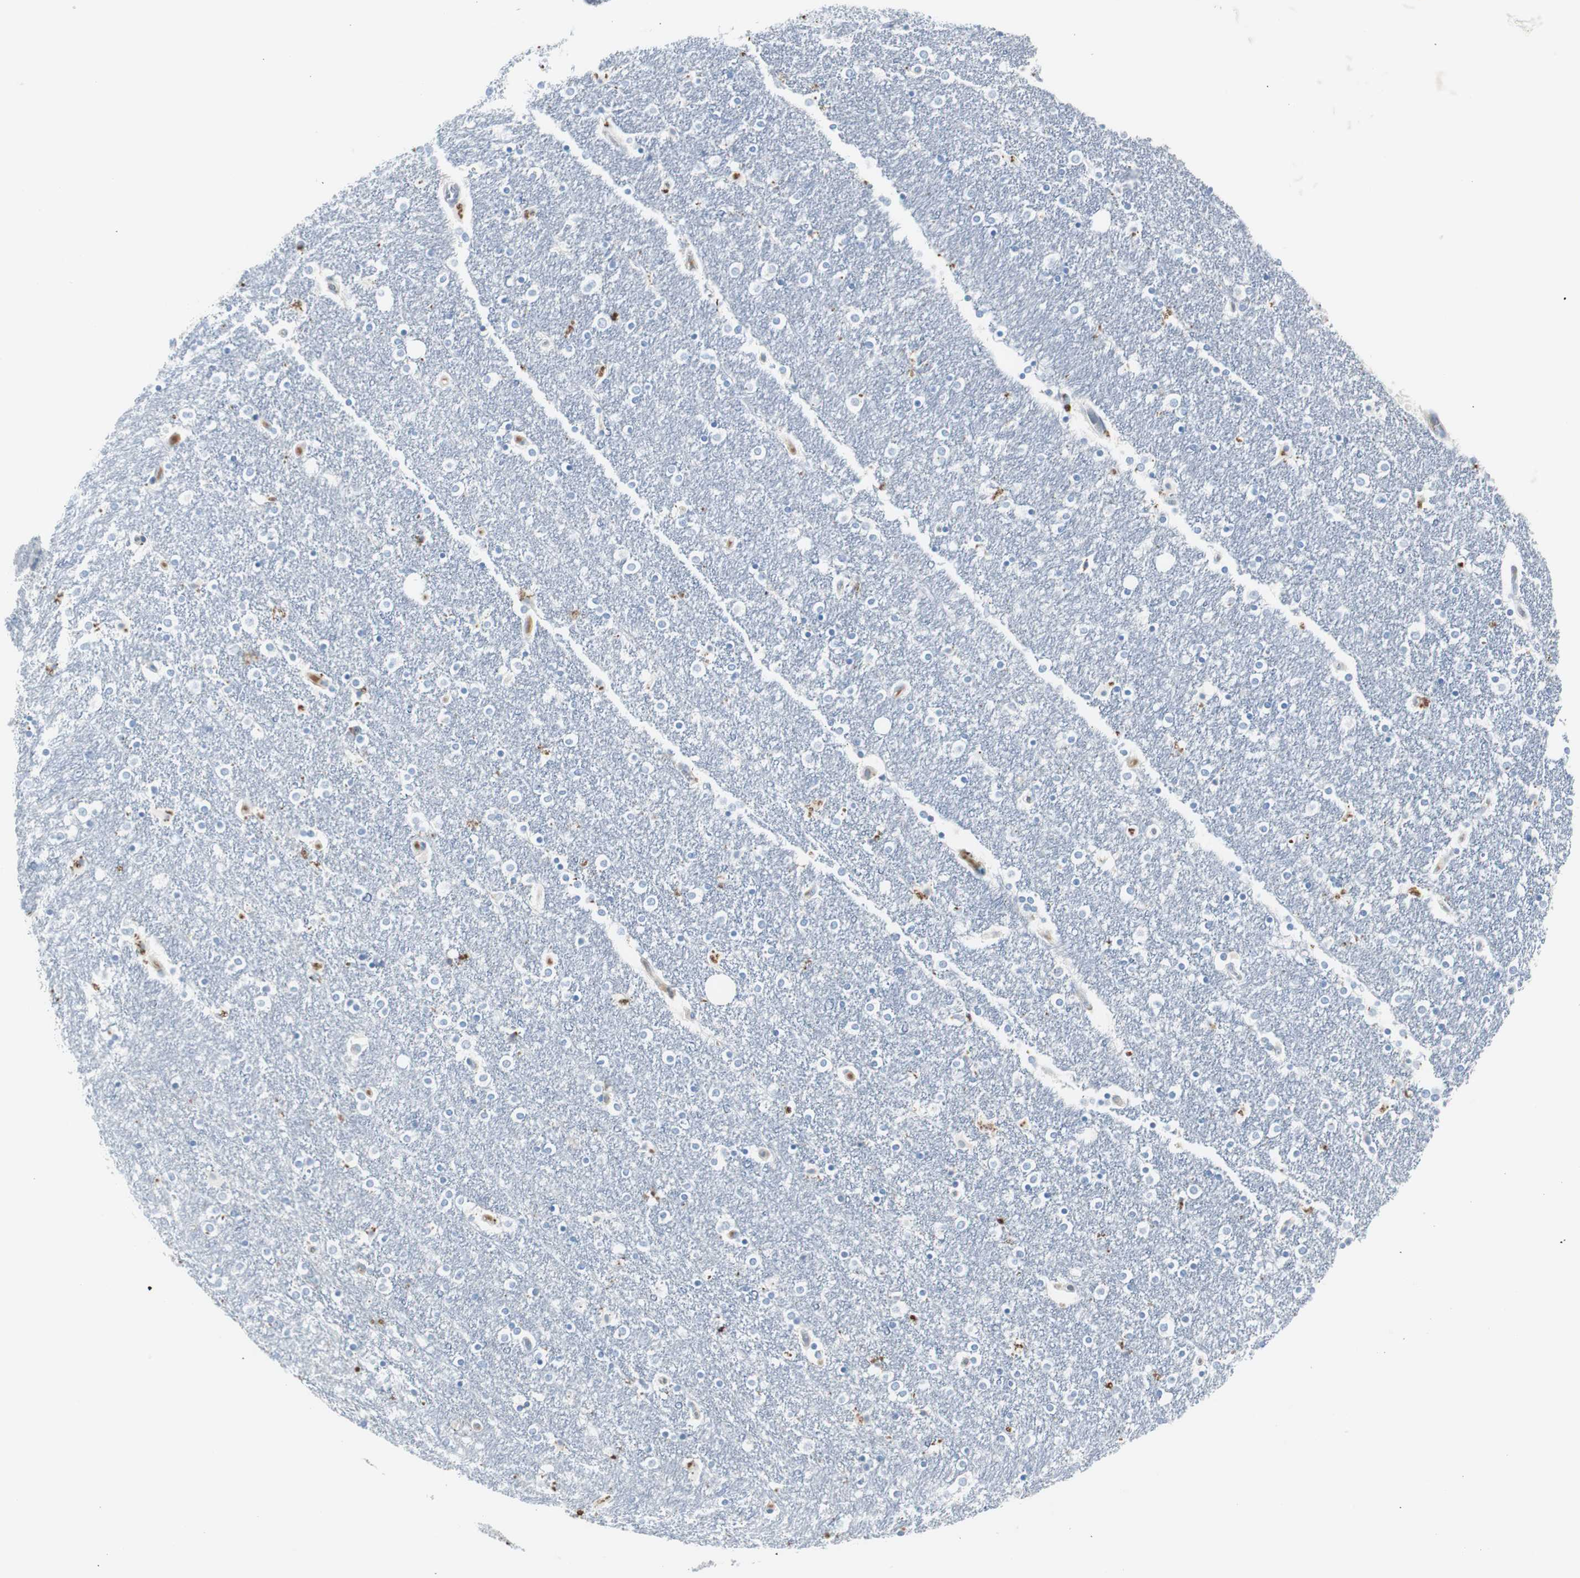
{"staining": {"intensity": "moderate", "quantity": "<25%", "location": "cytoplasmic/membranous"}, "tissue": "caudate", "cell_type": "Glial cells", "image_type": "normal", "snomed": [{"axis": "morphology", "description": "Normal tissue, NOS"}, {"axis": "topography", "description": "Lateral ventricle wall"}], "caption": "This photomicrograph exhibits immunohistochemistry staining of benign human caudate, with low moderate cytoplasmic/membranous staining in about <25% of glial cells.", "gene": "SERPINF1", "patient": {"sex": "female", "age": 54}}